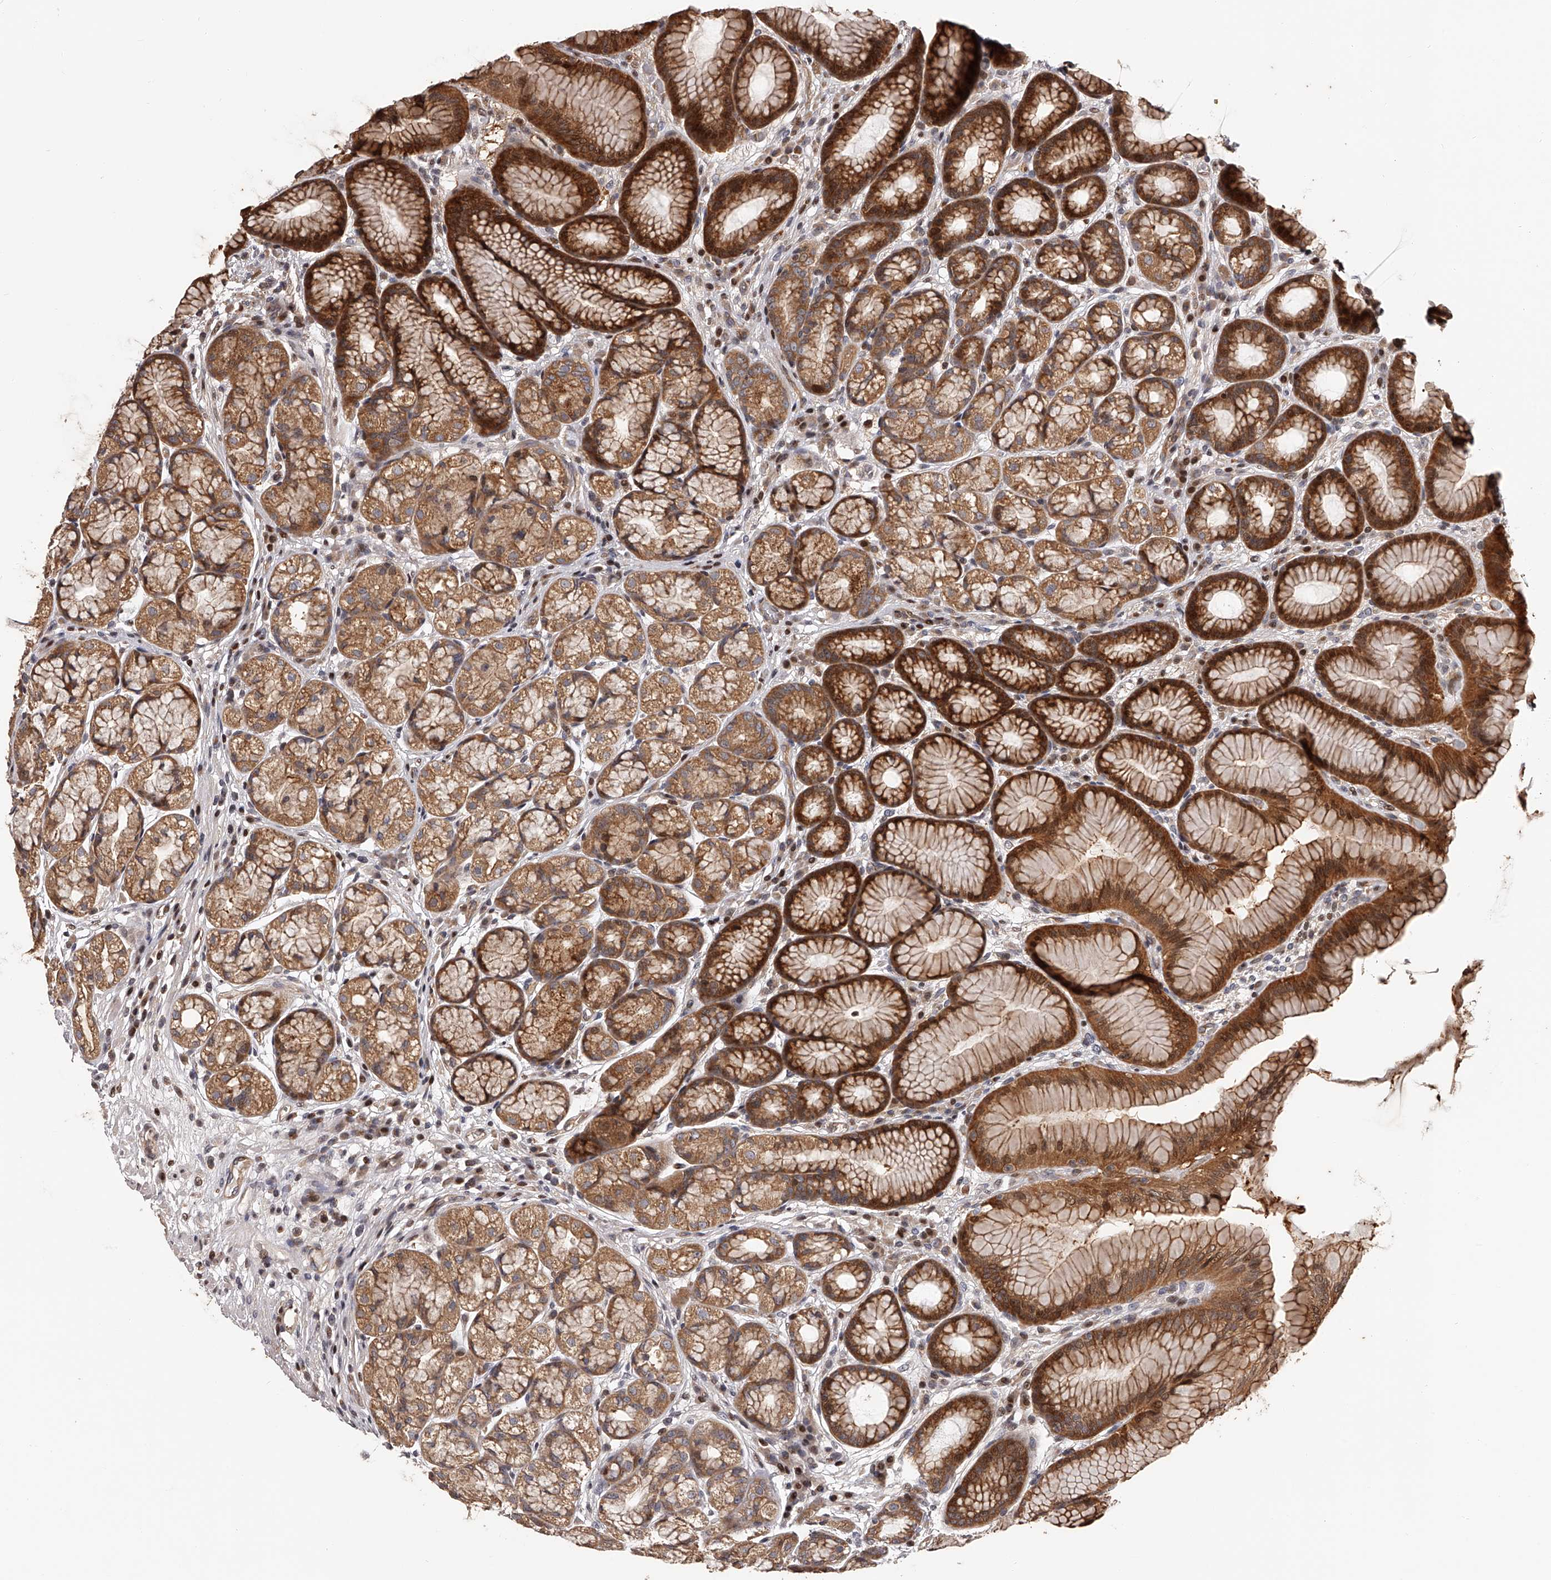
{"staining": {"intensity": "strong", "quantity": ">75%", "location": "cytoplasmic/membranous"}, "tissue": "stomach", "cell_type": "Glandular cells", "image_type": "normal", "snomed": [{"axis": "morphology", "description": "Normal tissue, NOS"}, {"axis": "topography", "description": "Stomach"}], "caption": "This histopathology image demonstrates immunohistochemistry staining of benign stomach, with high strong cytoplasmic/membranous positivity in about >75% of glandular cells.", "gene": "PFDN2", "patient": {"sex": "male", "age": 57}}